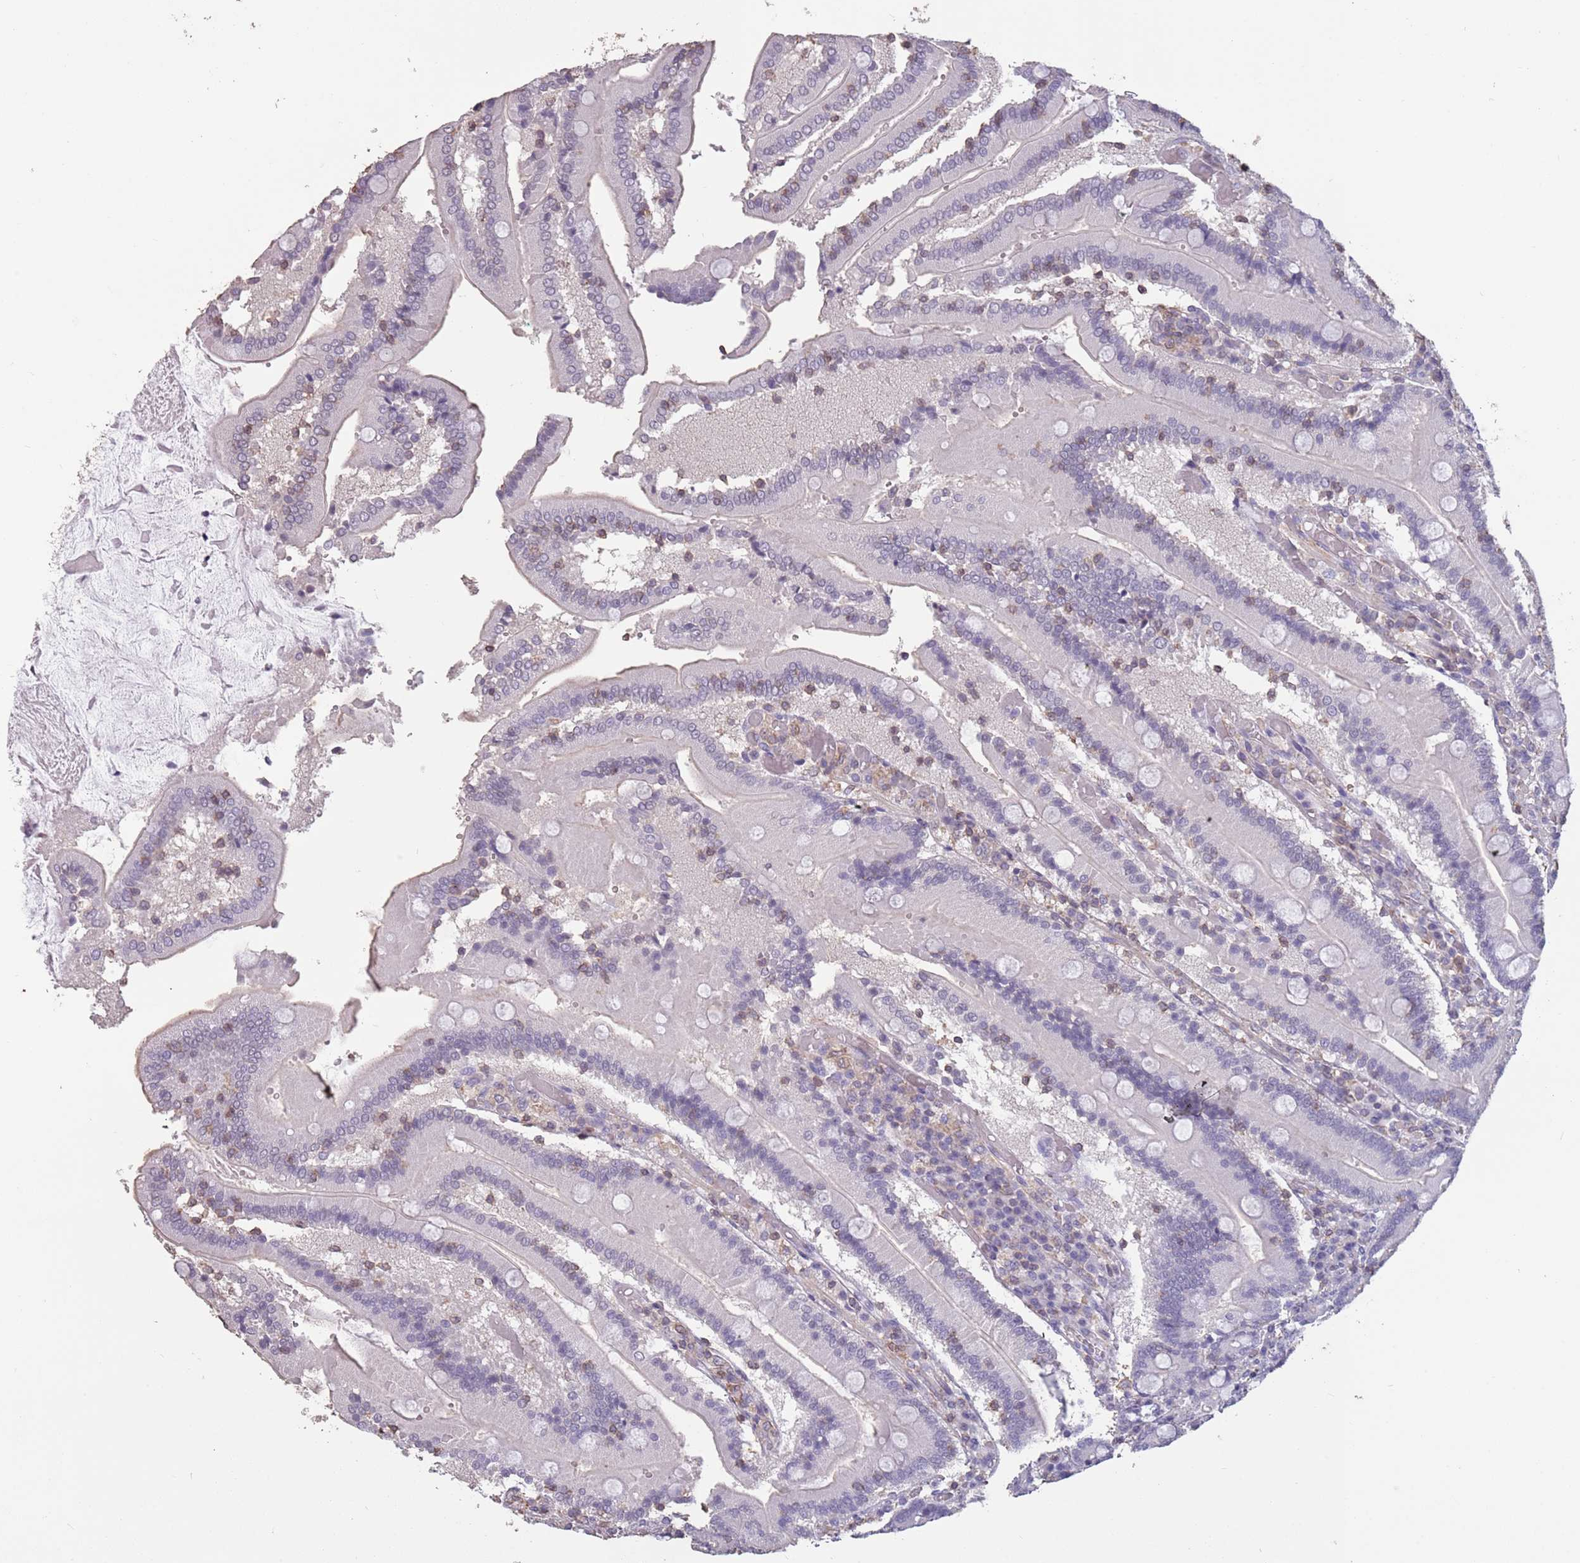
{"staining": {"intensity": "weak", "quantity": "<25%", "location": "cytoplasmic/membranous"}, "tissue": "duodenum", "cell_type": "Glandular cells", "image_type": "normal", "snomed": [{"axis": "morphology", "description": "Normal tissue, NOS"}, {"axis": "topography", "description": "Duodenum"}], "caption": "A high-resolution micrograph shows immunohistochemistry staining of benign duodenum, which exhibits no significant expression in glandular cells.", "gene": "SUN5", "patient": {"sex": "female", "age": 62}}